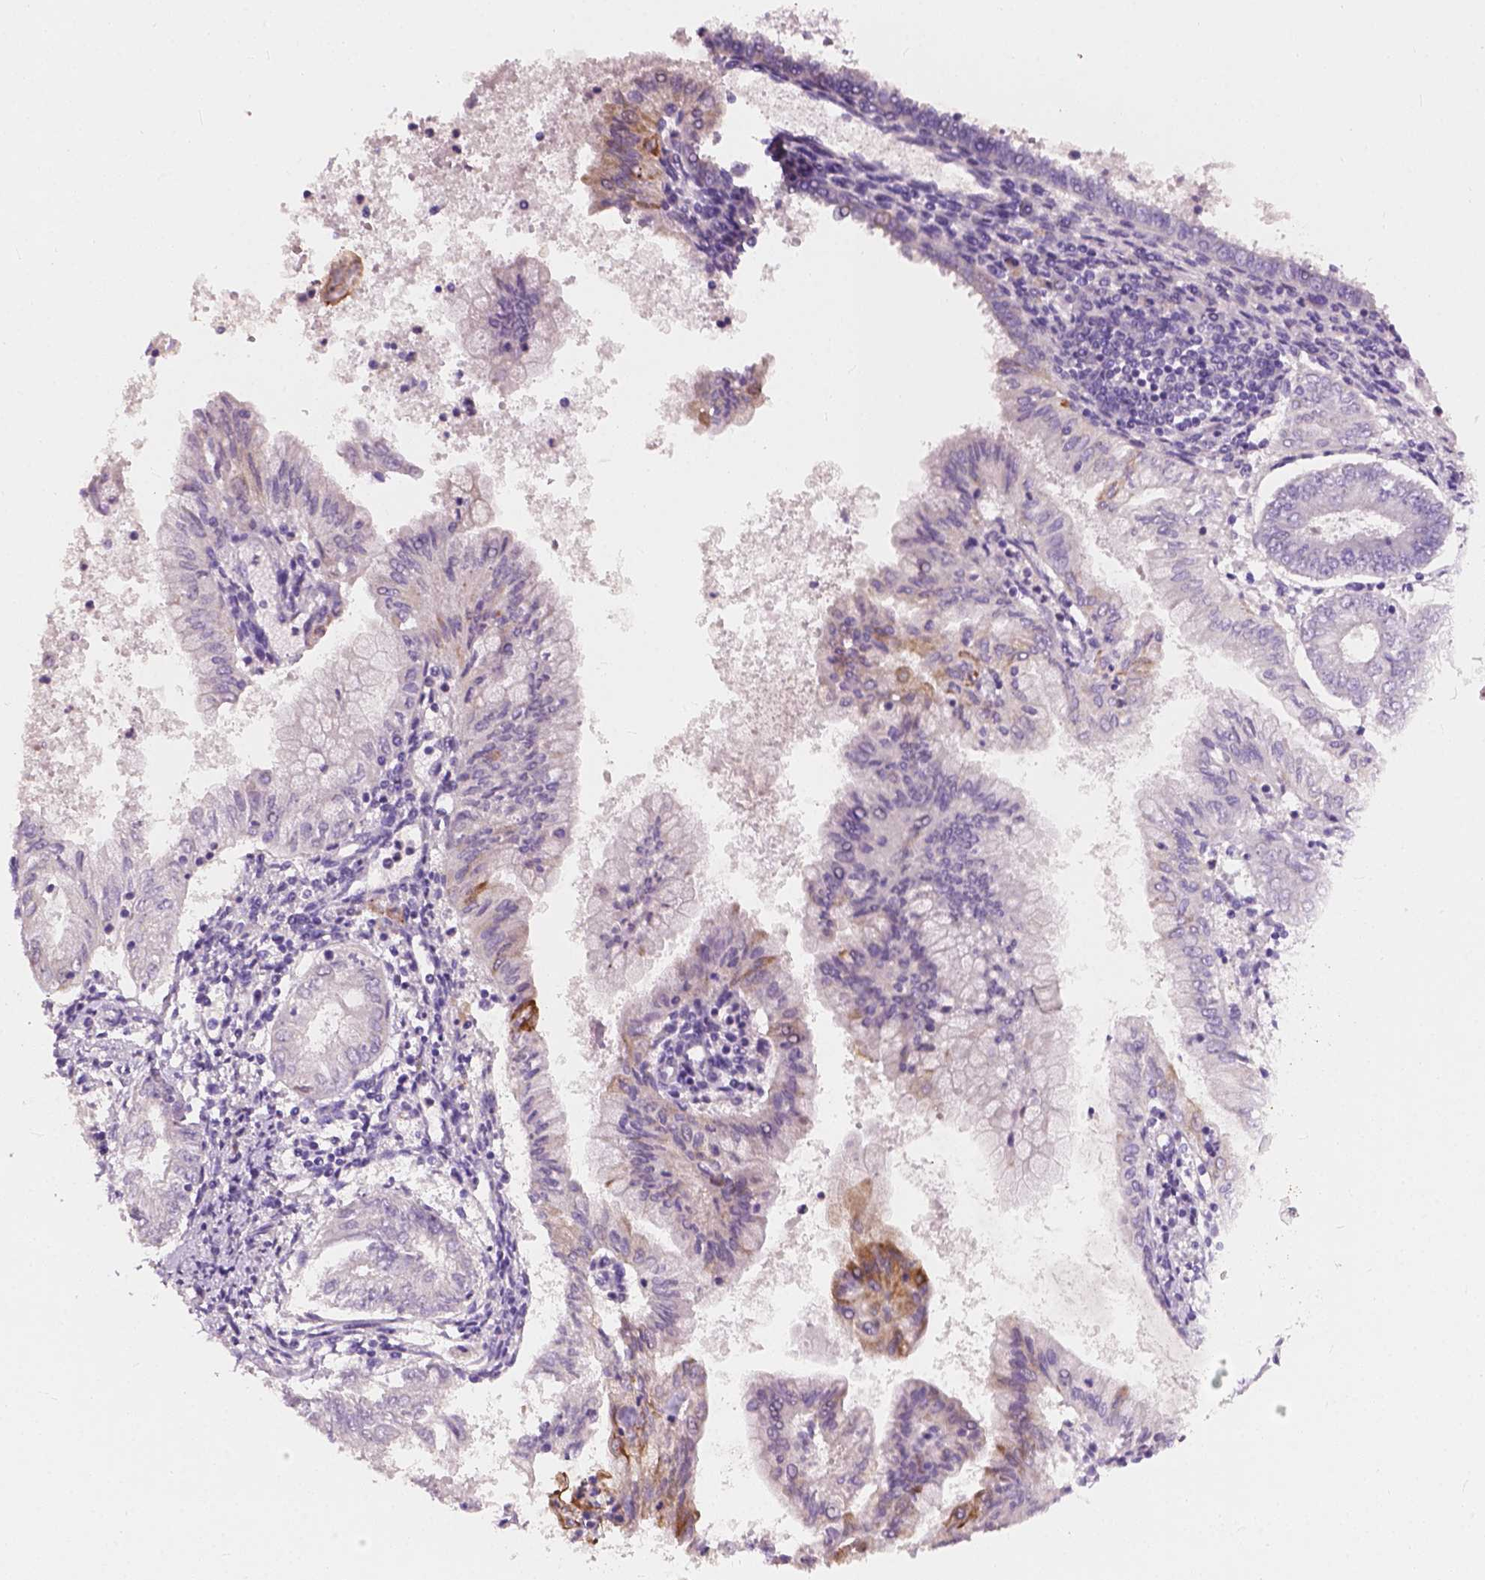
{"staining": {"intensity": "weak", "quantity": "<25%", "location": "cytoplasmic/membranous"}, "tissue": "endometrial cancer", "cell_type": "Tumor cells", "image_type": "cancer", "snomed": [{"axis": "morphology", "description": "Adenocarcinoma, NOS"}, {"axis": "topography", "description": "Endometrium"}], "caption": "Endometrial cancer was stained to show a protein in brown. There is no significant expression in tumor cells.", "gene": "KRT17", "patient": {"sex": "female", "age": 68}}